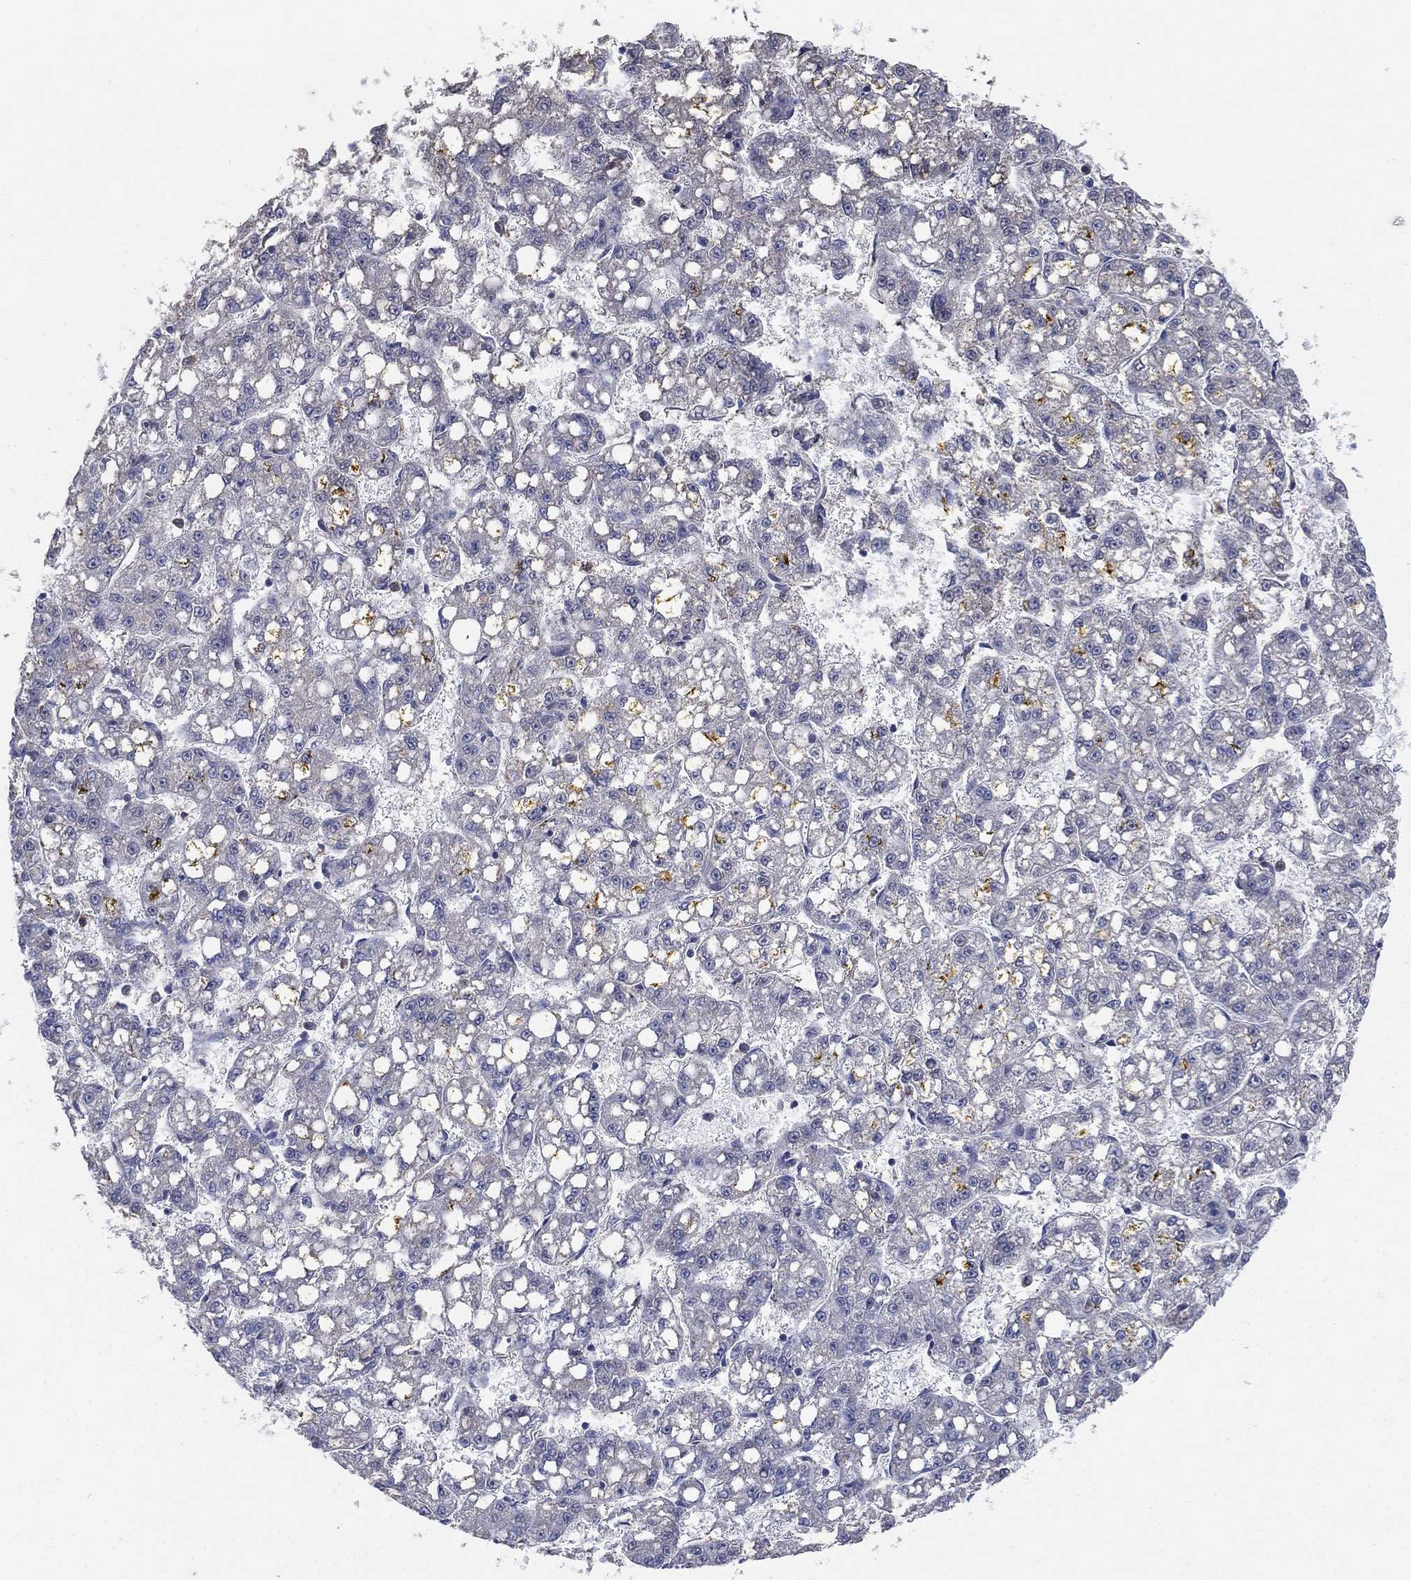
{"staining": {"intensity": "negative", "quantity": "none", "location": "none"}, "tissue": "liver cancer", "cell_type": "Tumor cells", "image_type": "cancer", "snomed": [{"axis": "morphology", "description": "Carcinoma, Hepatocellular, NOS"}, {"axis": "topography", "description": "Liver"}], "caption": "Protein analysis of hepatocellular carcinoma (liver) exhibits no significant expression in tumor cells. Nuclei are stained in blue.", "gene": "PNPLA2", "patient": {"sex": "female", "age": 65}}